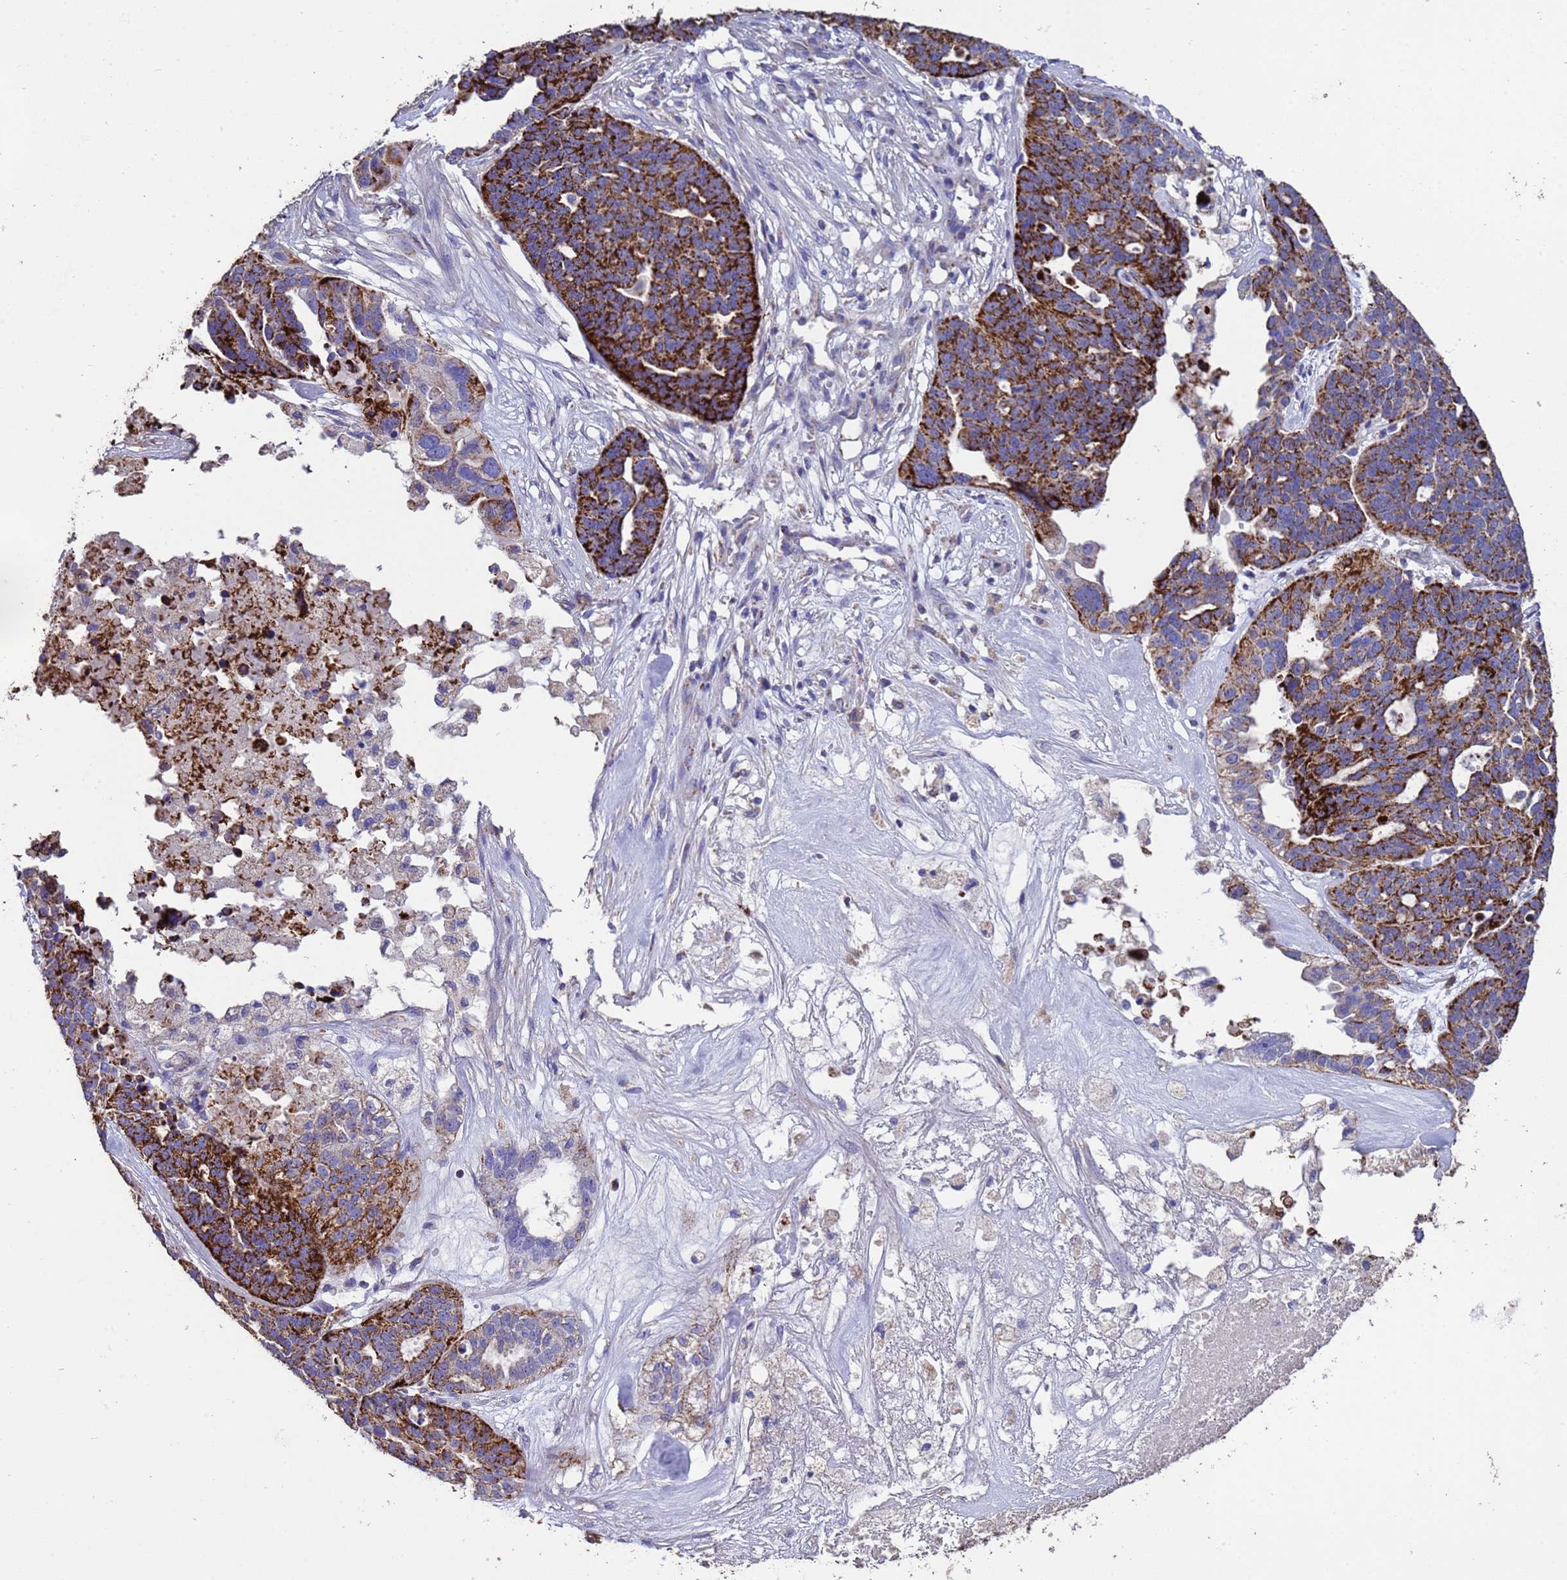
{"staining": {"intensity": "strong", "quantity": ">75%", "location": "cytoplasmic/membranous"}, "tissue": "ovarian cancer", "cell_type": "Tumor cells", "image_type": "cancer", "snomed": [{"axis": "morphology", "description": "Cystadenocarcinoma, serous, NOS"}, {"axis": "topography", "description": "Ovary"}], "caption": "Protein staining of serous cystadenocarcinoma (ovarian) tissue reveals strong cytoplasmic/membranous staining in approximately >75% of tumor cells. Using DAB (brown) and hematoxylin (blue) stains, captured at high magnification using brightfield microscopy.", "gene": "ZNFX1", "patient": {"sex": "female", "age": 59}}